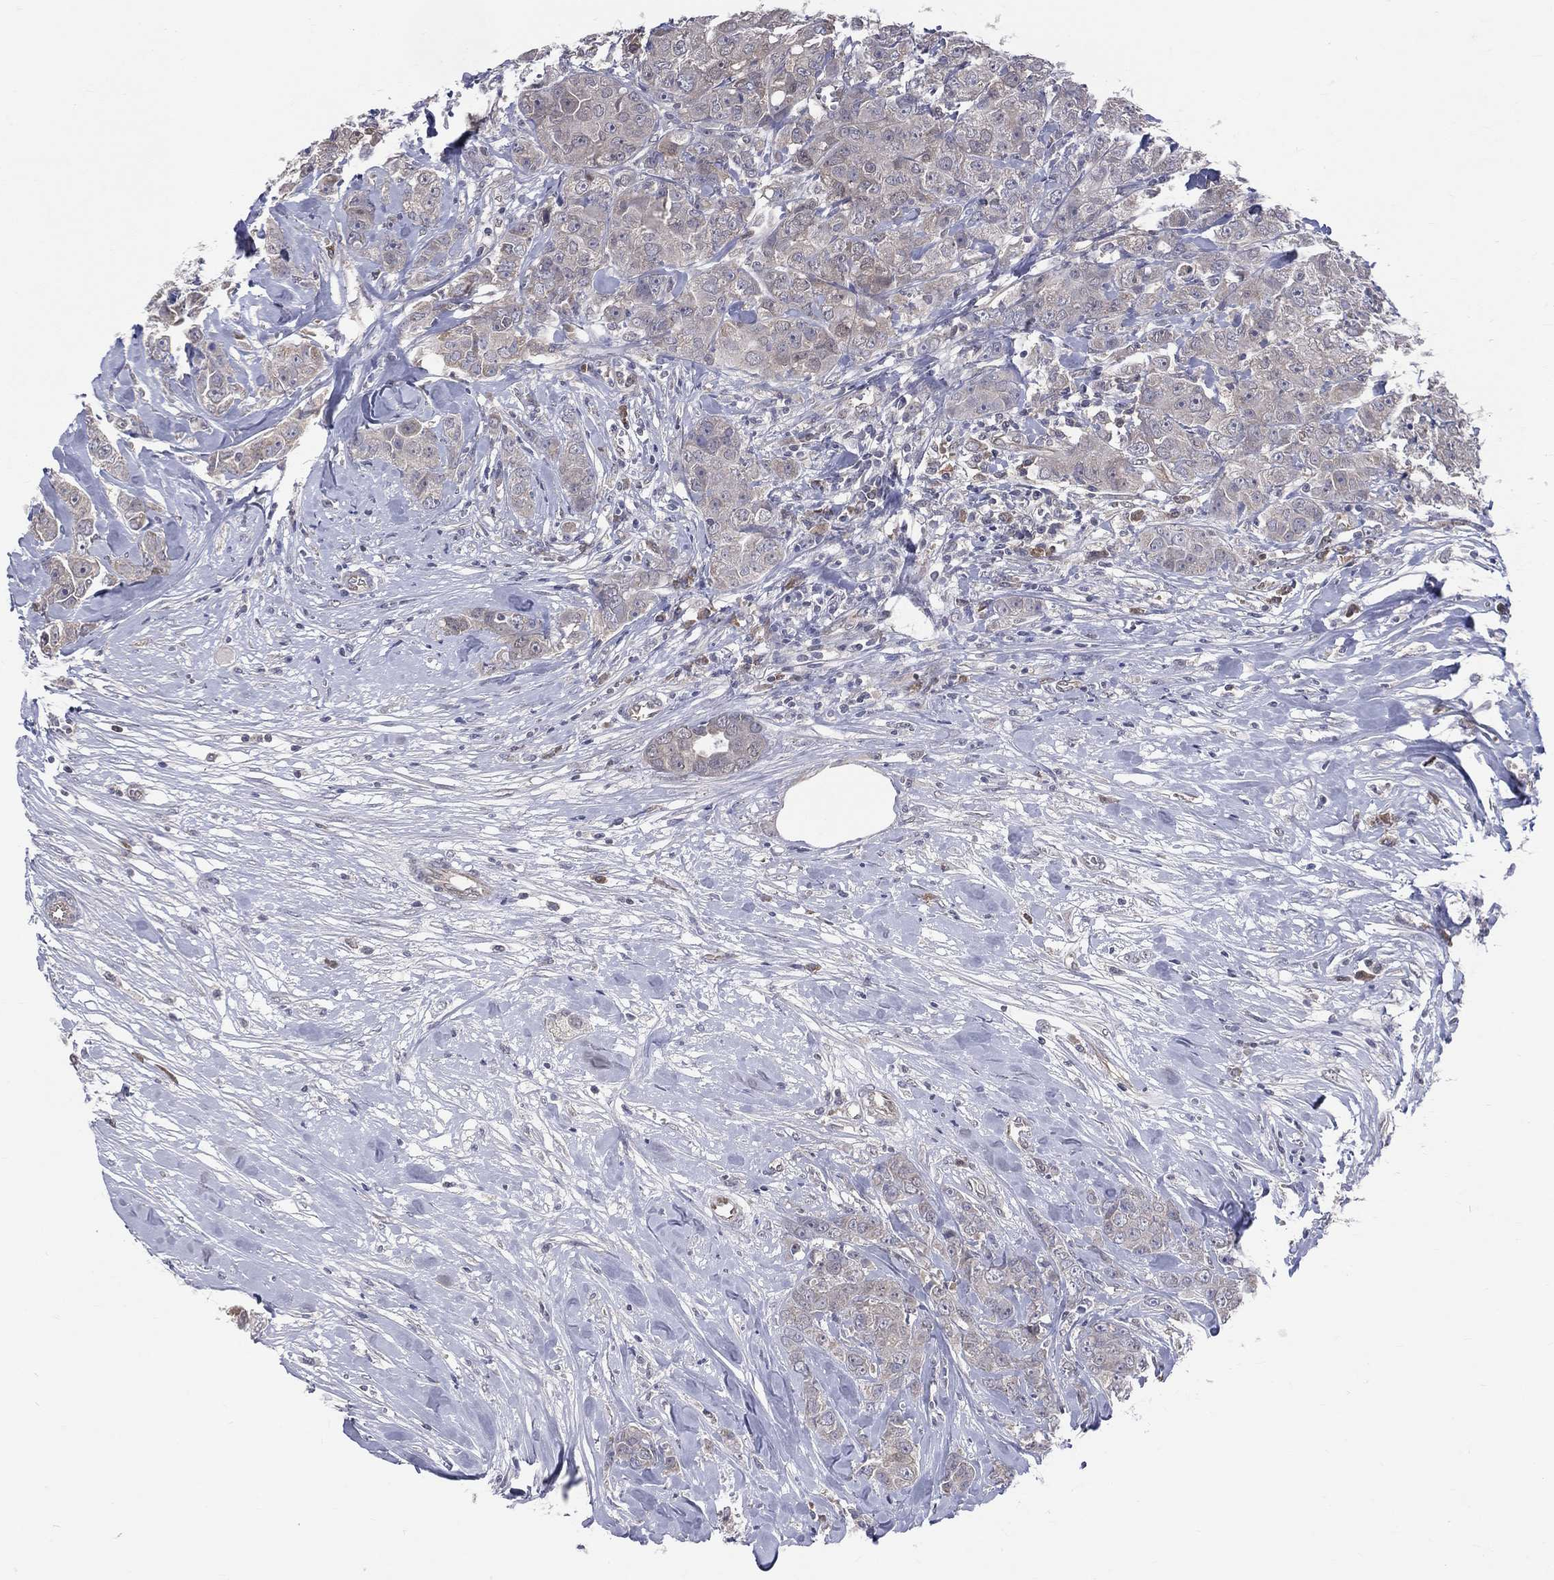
{"staining": {"intensity": "negative", "quantity": "none", "location": "none"}, "tissue": "breast cancer", "cell_type": "Tumor cells", "image_type": "cancer", "snomed": [{"axis": "morphology", "description": "Duct carcinoma"}, {"axis": "topography", "description": "Breast"}], "caption": "This image is of infiltrating ductal carcinoma (breast) stained with immunohistochemistry (IHC) to label a protein in brown with the nuclei are counter-stained blue. There is no expression in tumor cells.", "gene": "DLG4", "patient": {"sex": "female", "age": 43}}